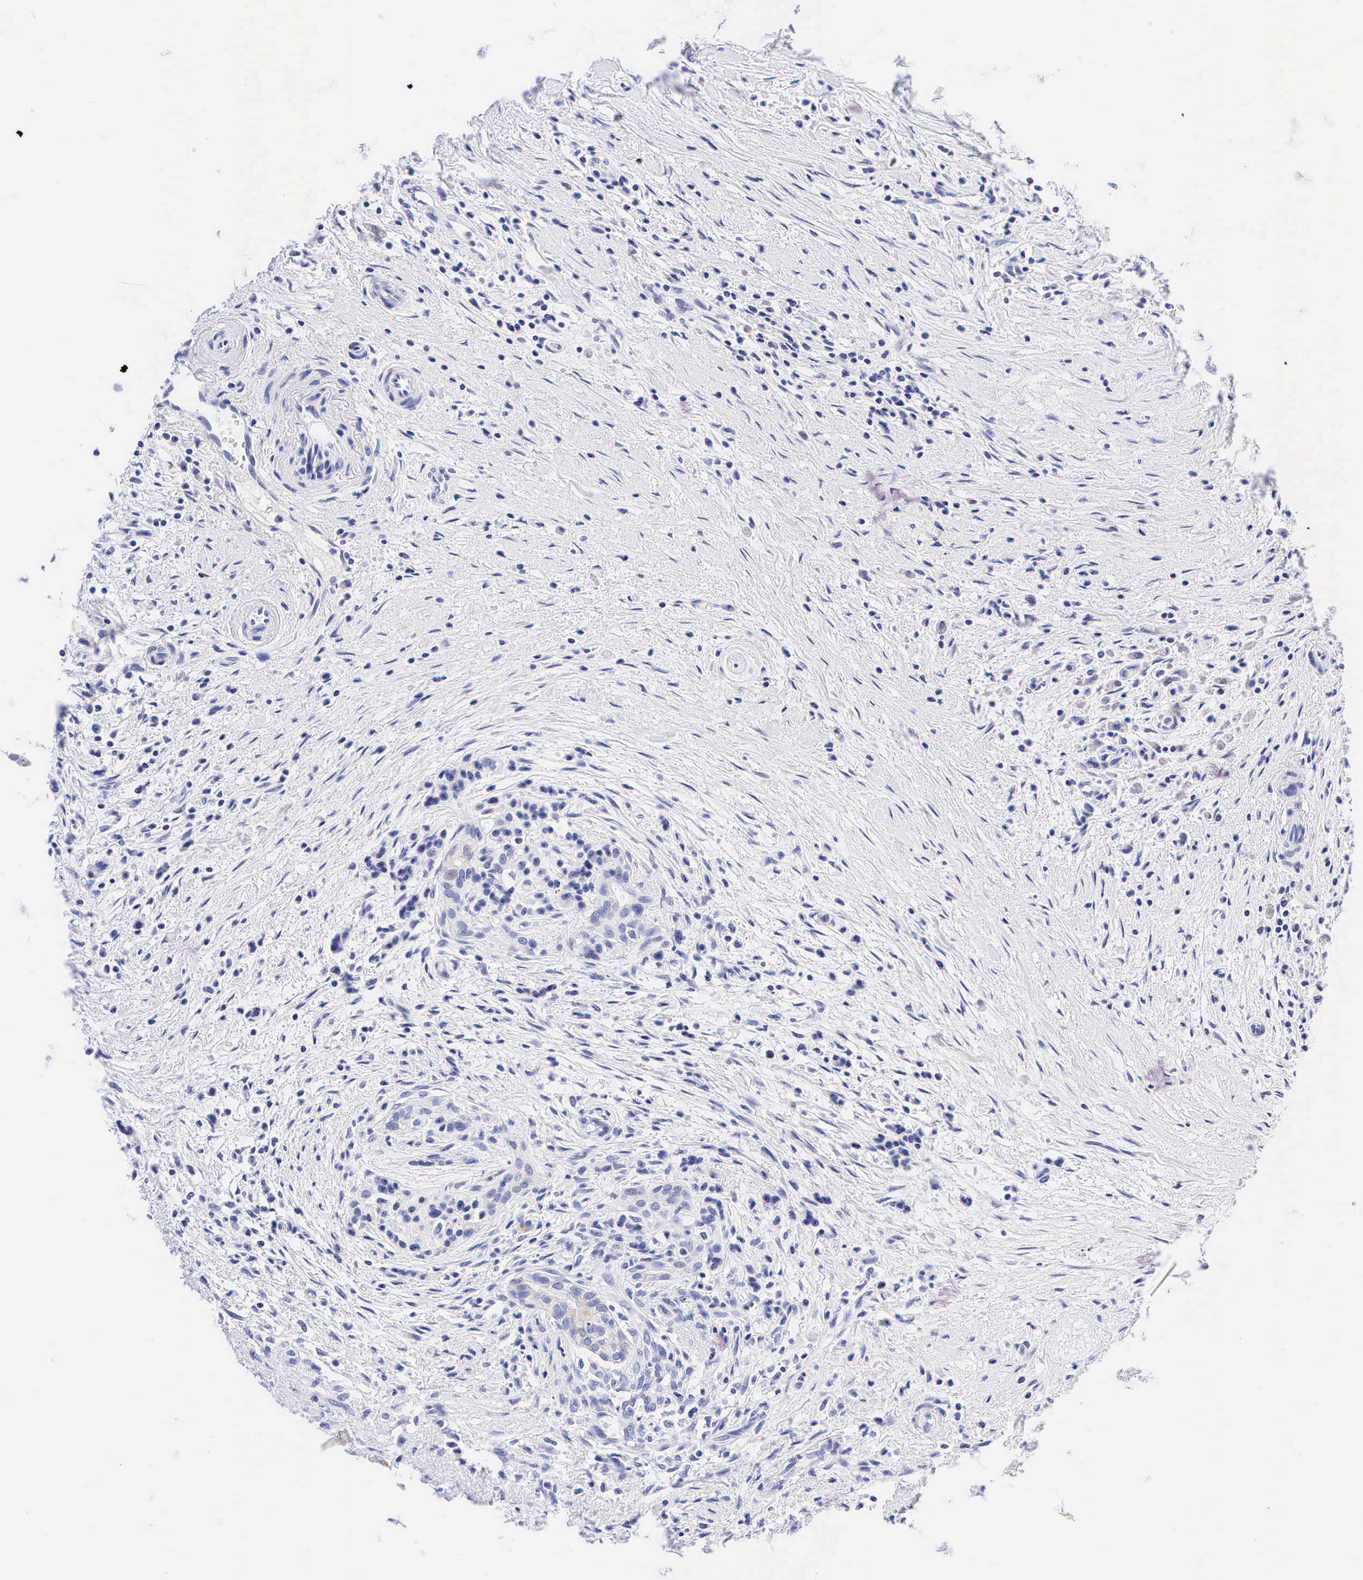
{"staining": {"intensity": "negative", "quantity": "none", "location": "none"}, "tissue": "pancreas", "cell_type": "Exocrine glandular cells", "image_type": "normal", "snomed": [{"axis": "morphology", "description": "Normal tissue, NOS"}, {"axis": "topography", "description": "Pancreas"}], "caption": "Unremarkable pancreas was stained to show a protein in brown. There is no significant staining in exocrine glandular cells. The staining was performed using DAB (3,3'-diaminobenzidine) to visualize the protein expression in brown, while the nuclei were stained in blue with hematoxylin (Magnification: 20x).", "gene": "KRT20", "patient": {"sex": "male", "age": 73}}